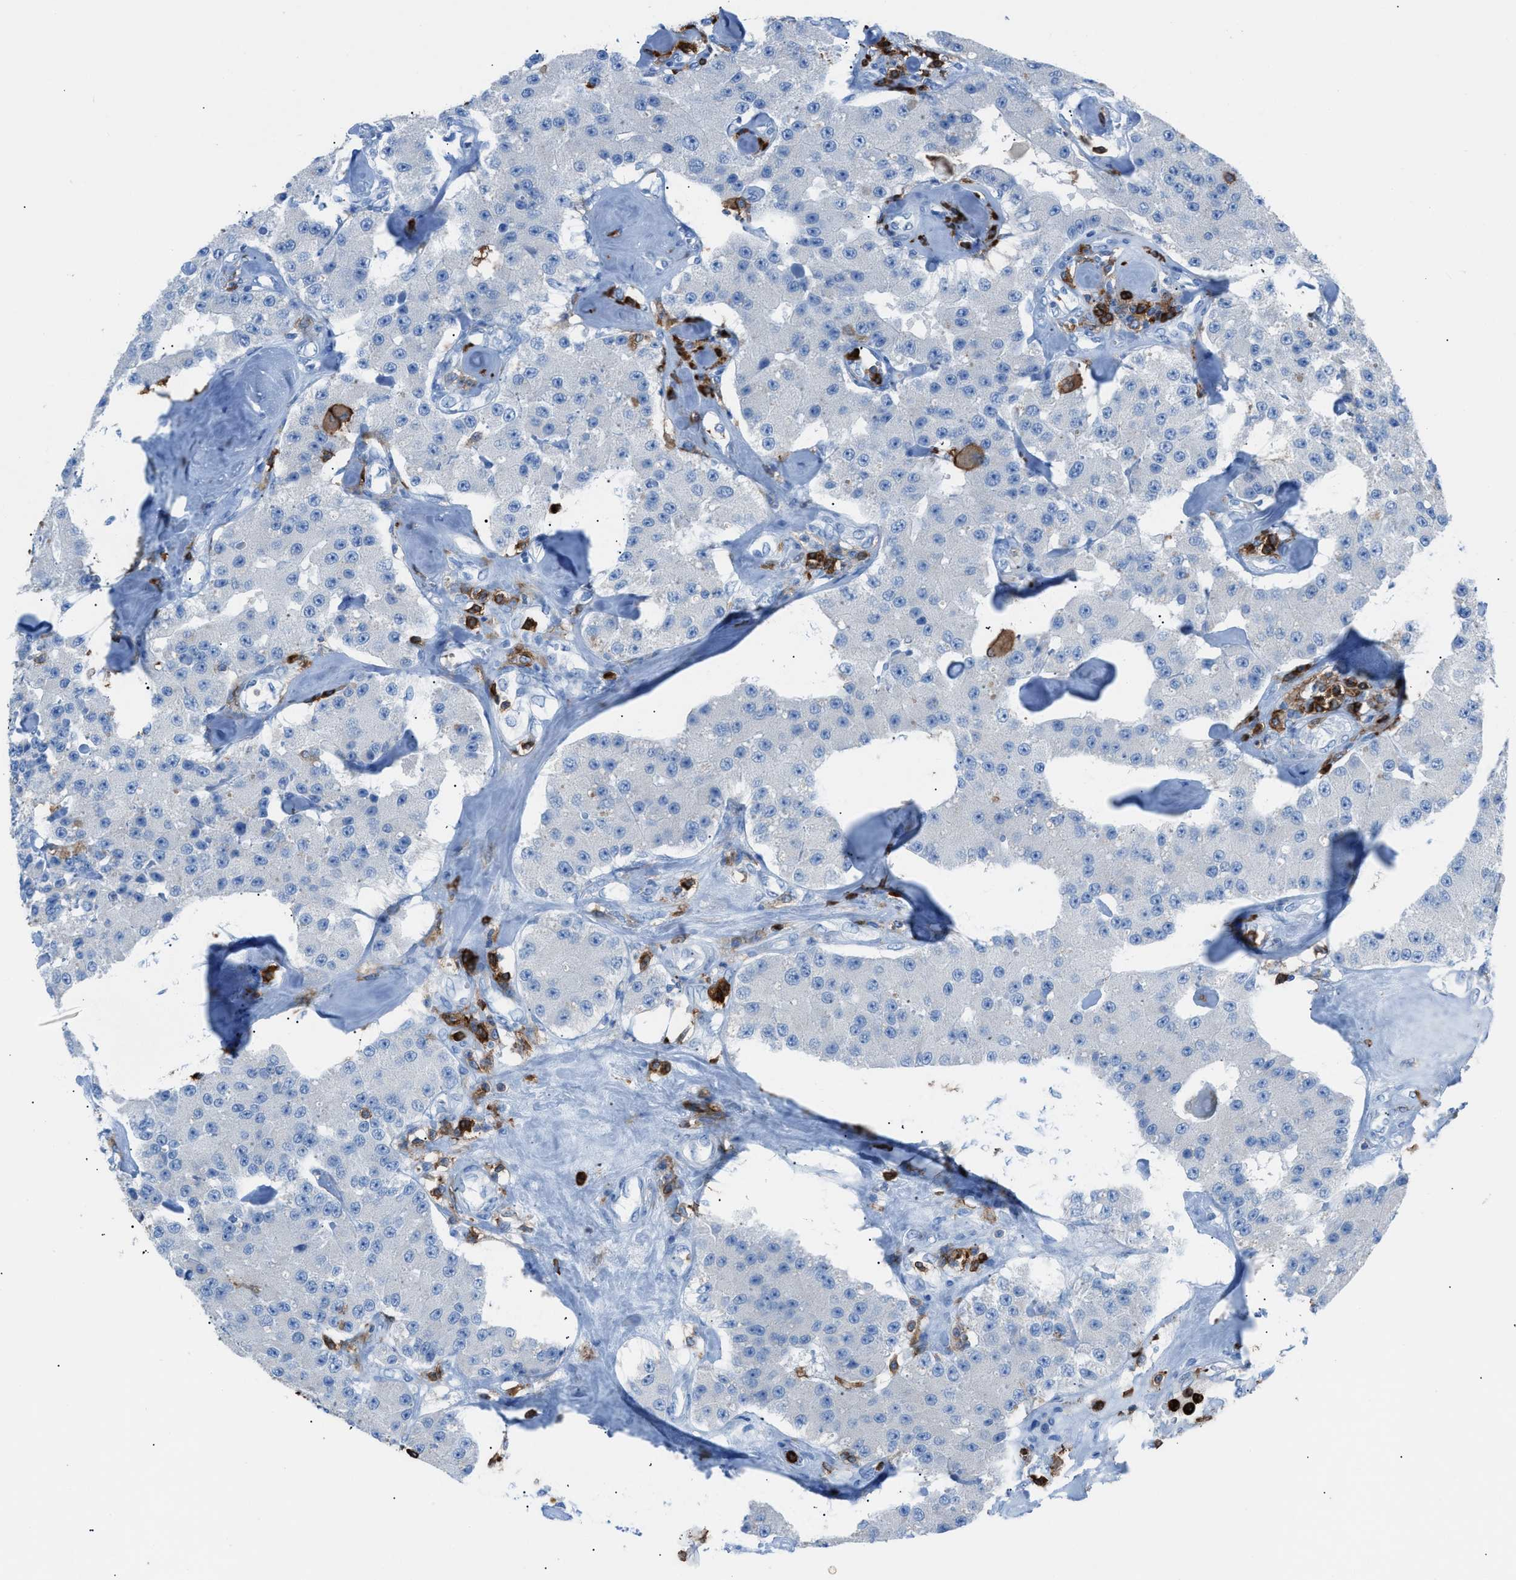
{"staining": {"intensity": "negative", "quantity": "none", "location": "none"}, "tissue": "carcinoid", "cell_type": "Tumor cells", "image_type": "cancer", "snomed": [{"axis": "morphology", "description": "Carcinoid, malignant, NOS"}, {"axis": "topography", "description": "Pancreas"}], "caption": "DAB (3,3'-diaminobenzidine) immunohistochemical staining of human malignant carcinoid exhibits no significant staining in tumor cells.", "gene": "ITGB2", "patient": {"sex": "male", "age": 41}}